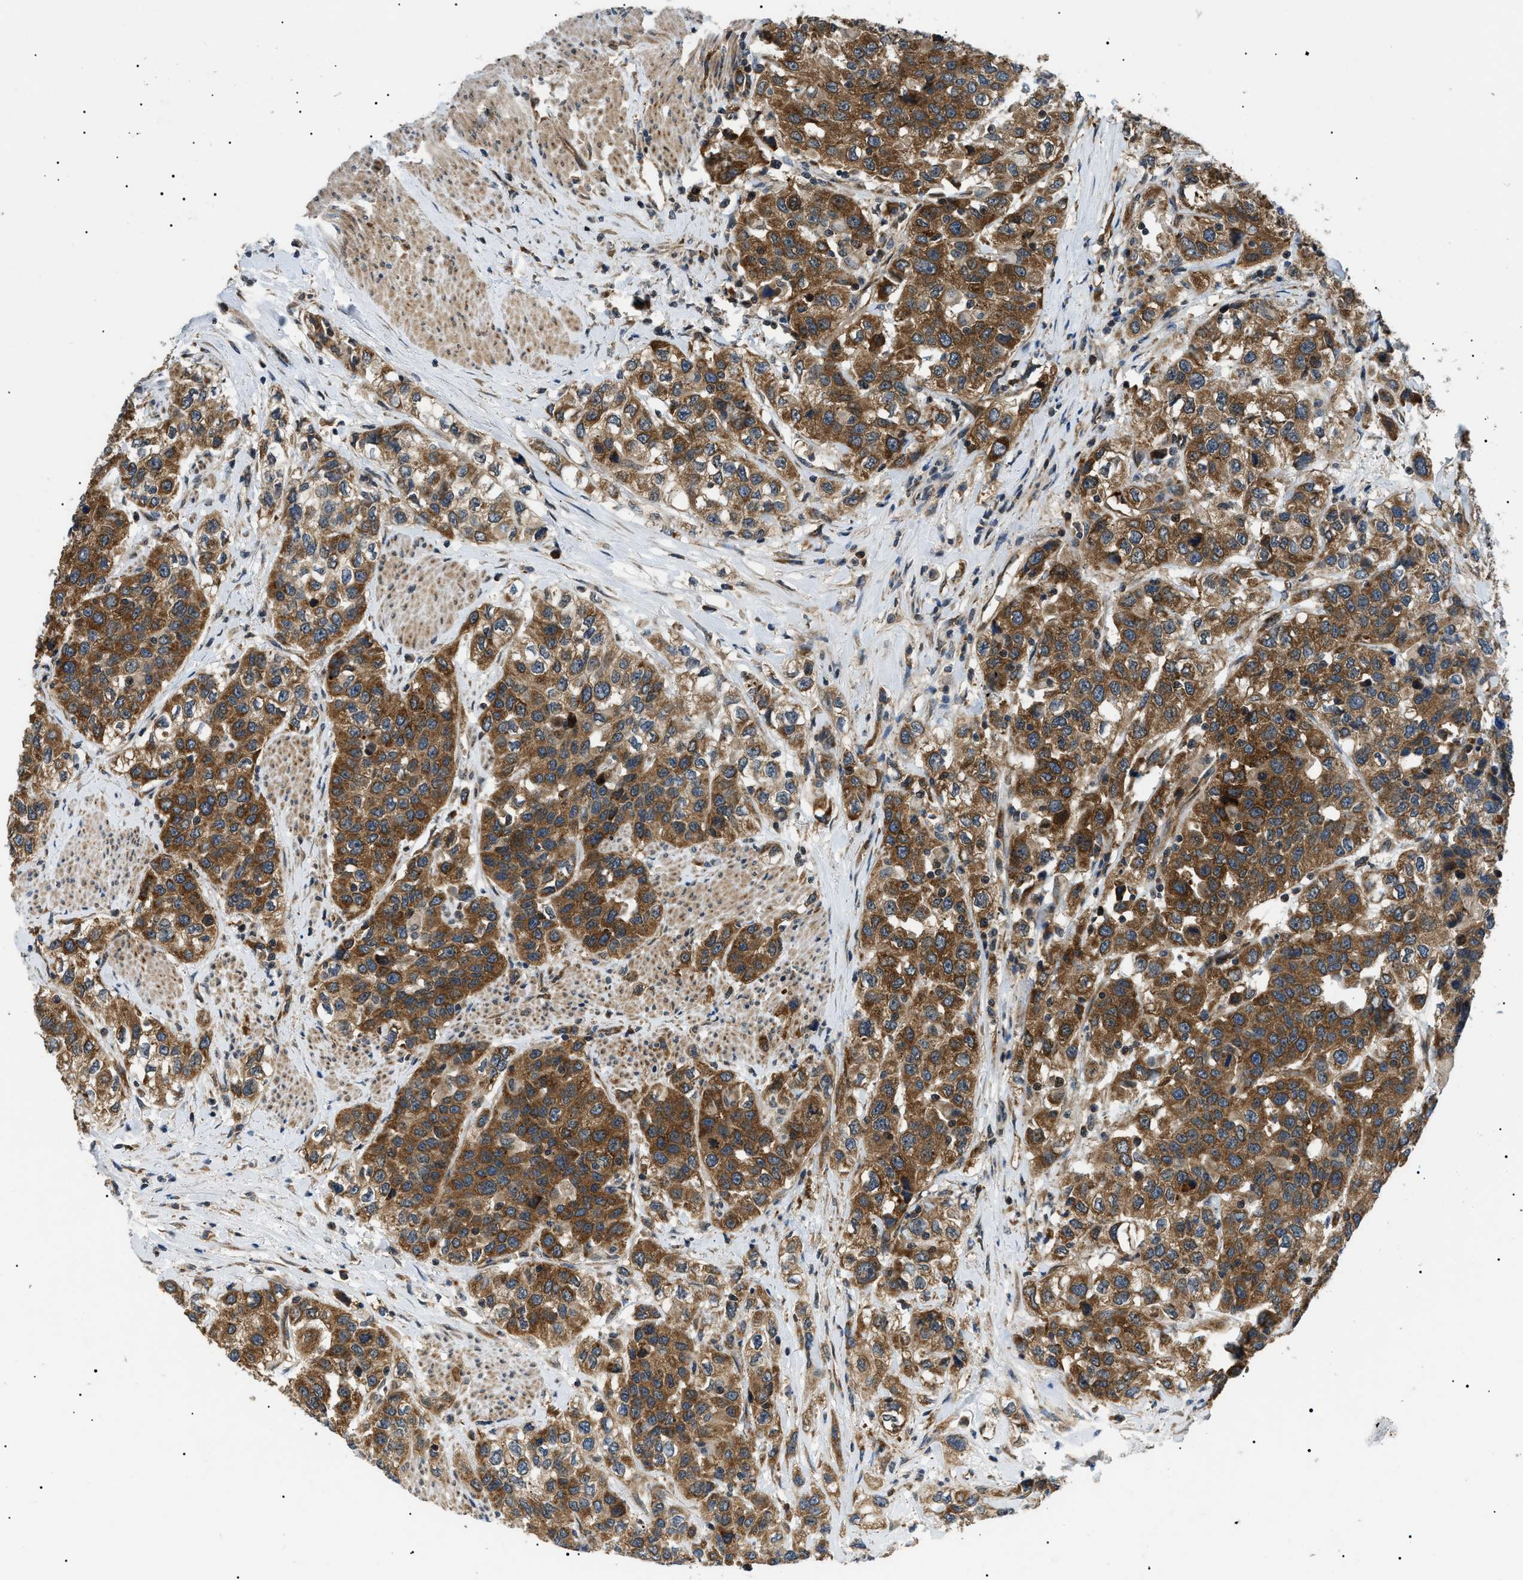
{"staining": {"intensity": "moderate", "quantity": ">75%", "location": "cytoplasmic/membranous"}, "tissue": "urothelial cancer", "cell_type": "Tumor cells", "image_type": "cancer", "snomed": [{"axis": "morphology", "description": "Urothelial carcinoma, High grade"}, {"axis": "topography", "description": "Urinary bladder"}], "caption": "High-power microscopy captured an immunohistochemistry image of urothelial cancer, revealing moderate cytoplasmic/membranous staining in approximately >75% of tumor cells.", "gene": "SRPK1", "patient": {"sex": "female", "age": 80}}